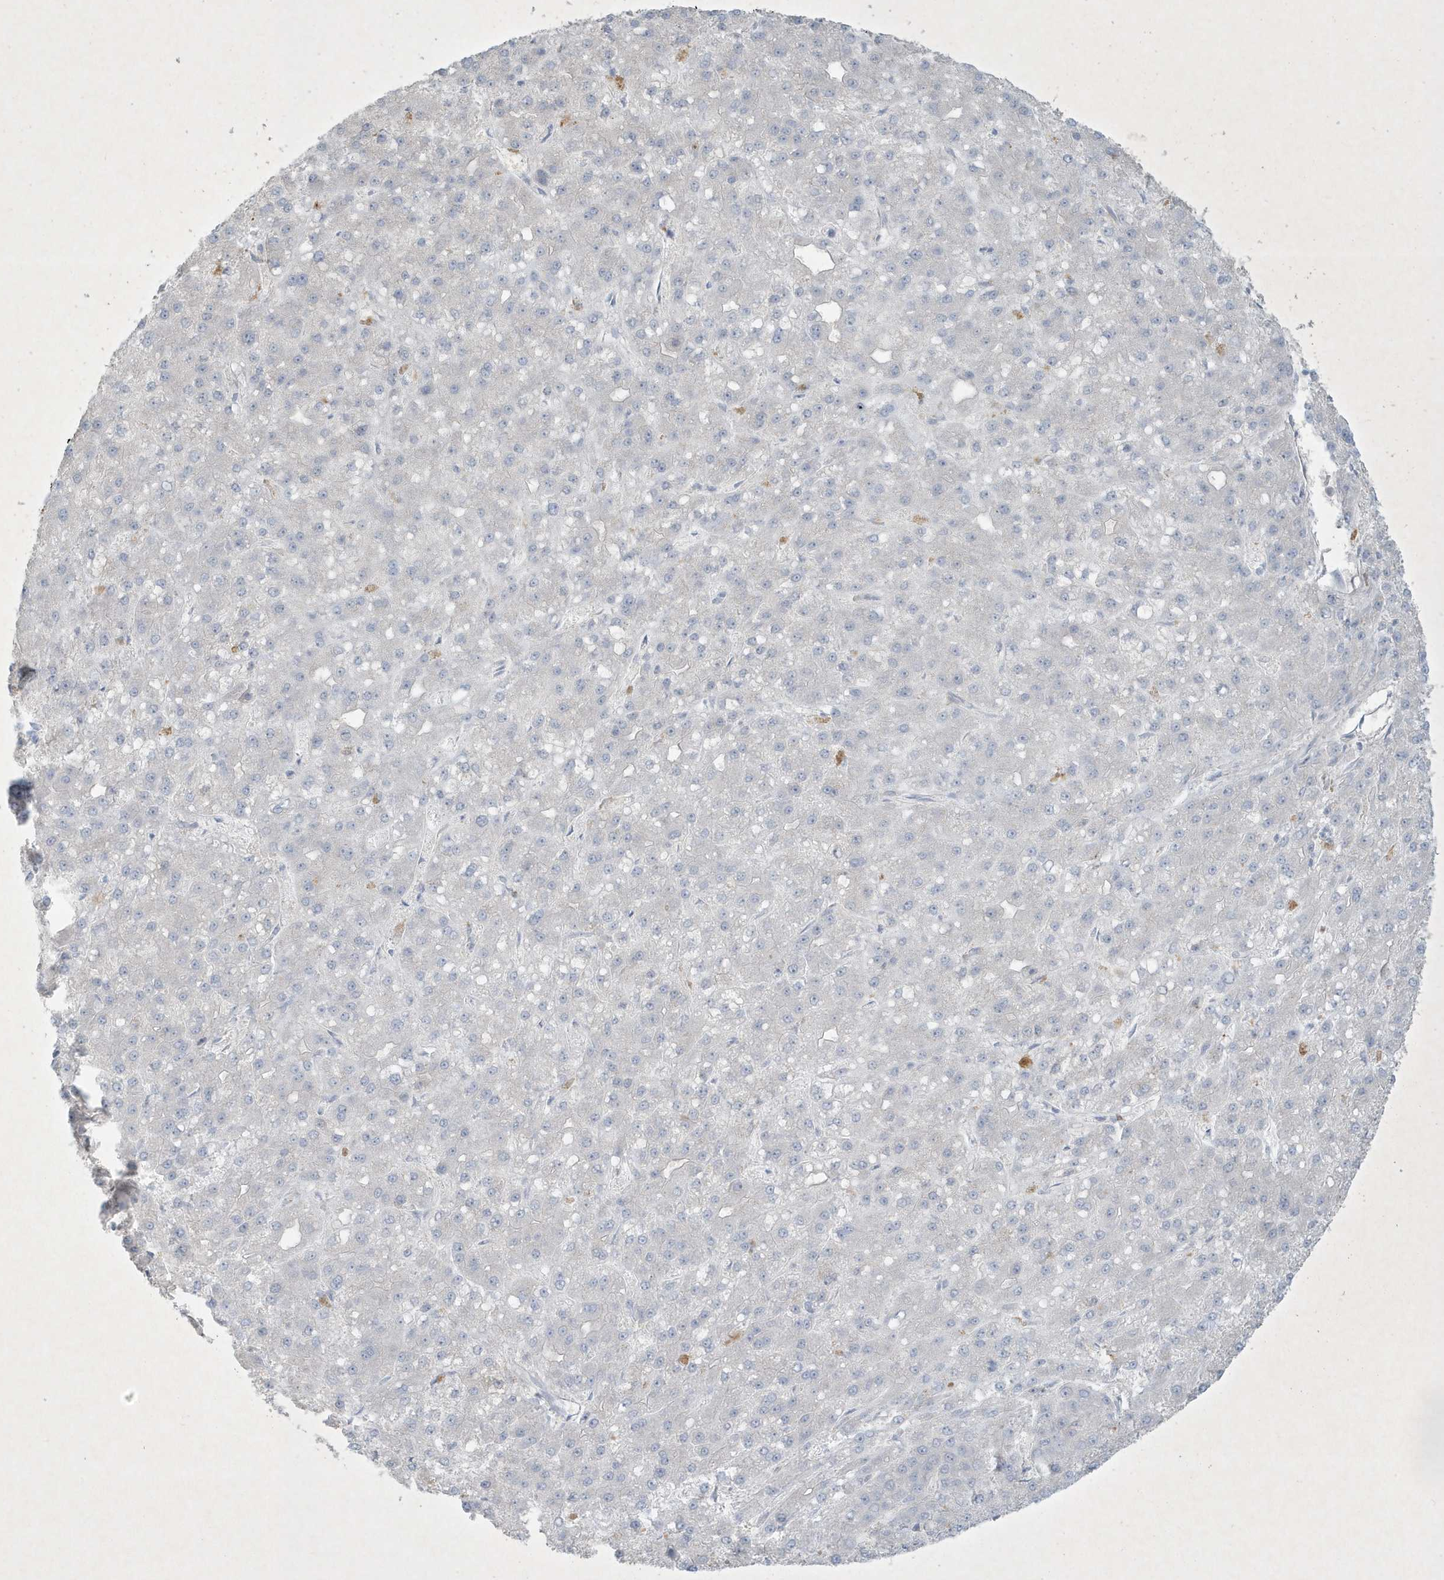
{"staining": {"intensity": "negative", "quantity": "none", "location": "none"}, "tissue": "liver cancer", "cell_type": "Tumor cells", "image_type": "cancer", "snomed": [{"axis": "morphology", "description": "Carcinoma, Hepatocellular, NOS"}, {"axis": "topography", "description": "Liver"}], "caption": "Immunohistochemistry (IHC) image of hepatocellular carcinoma (liver) stained for a protein (brown), which reveals no expression in tumor cells.", "gene": "CCDC24", "patient": {"sex": "male", "age": 67}}